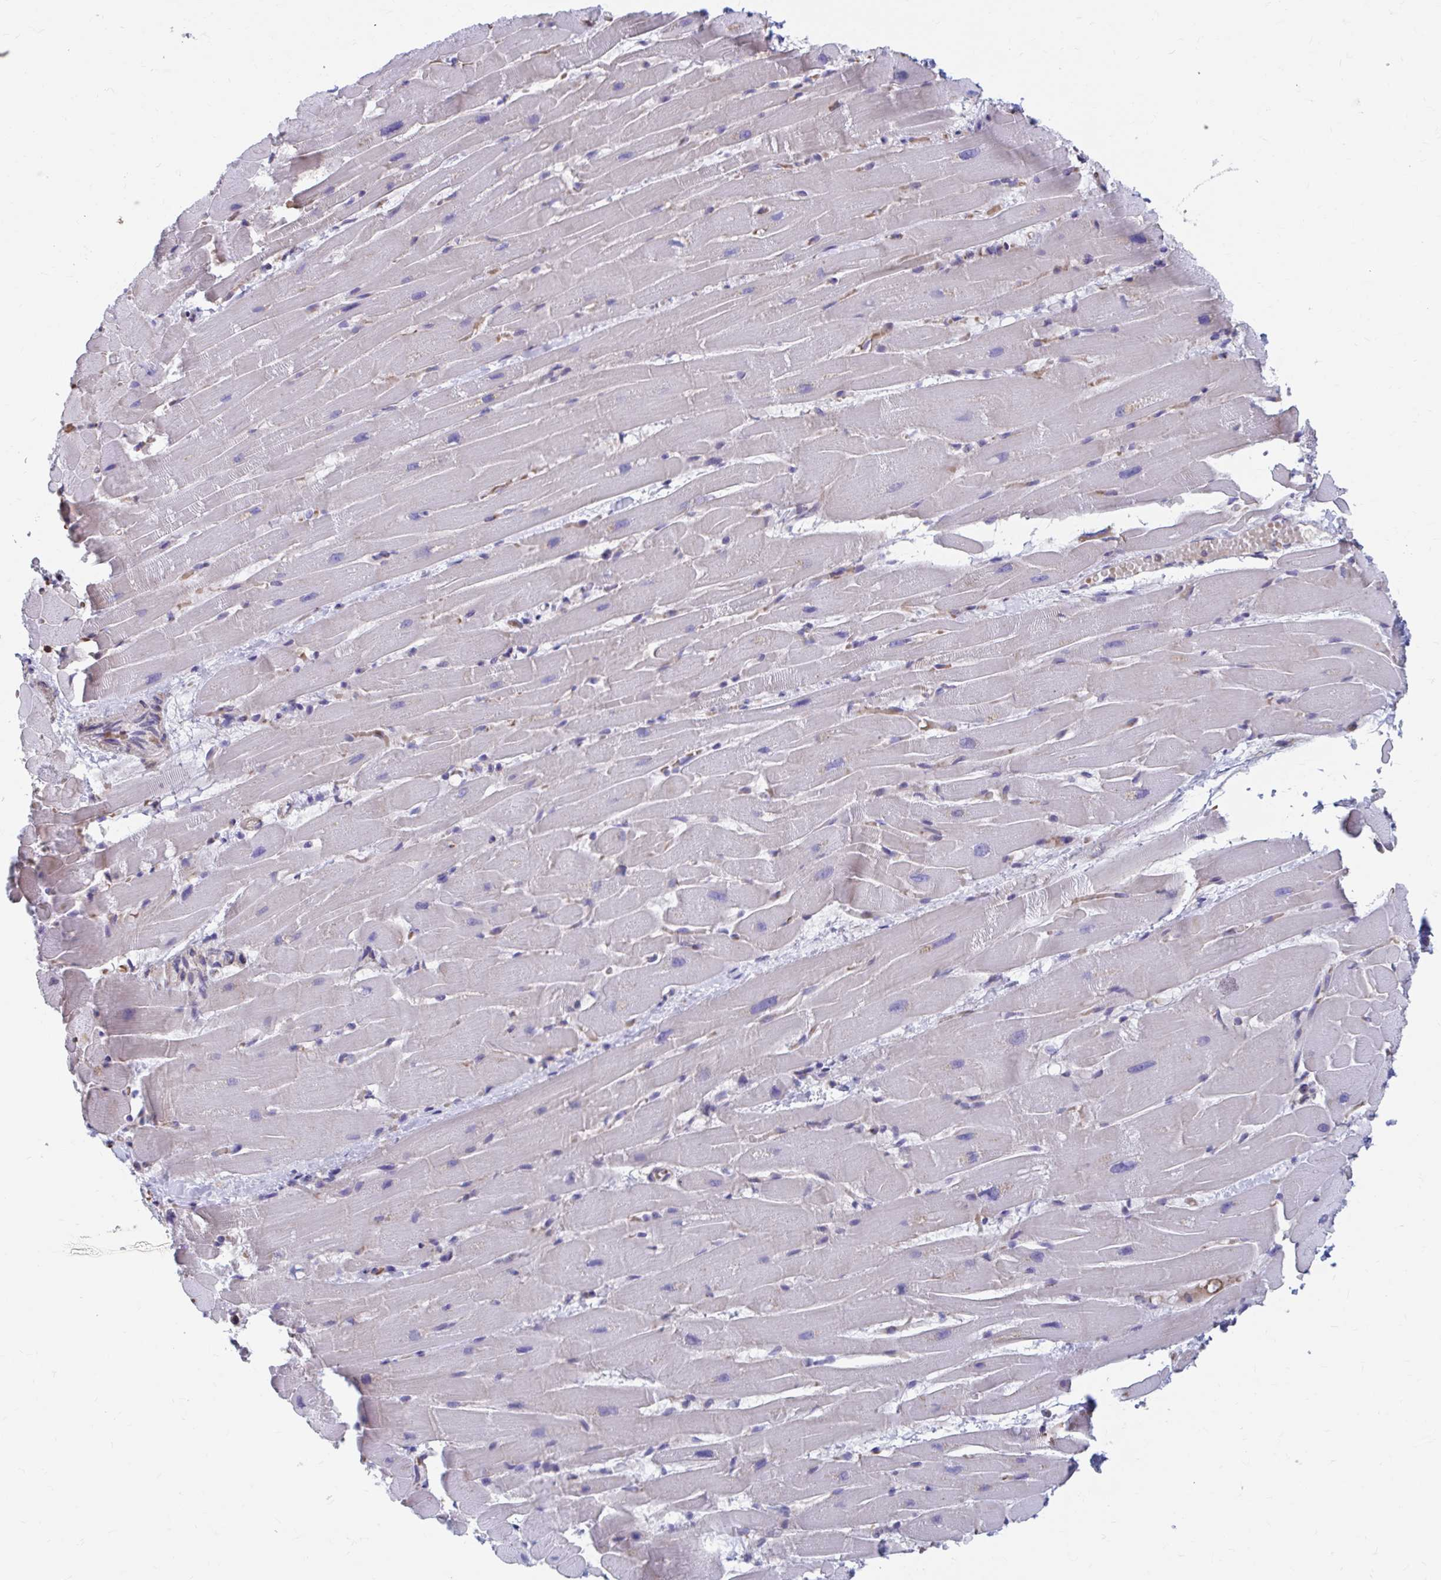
{"staining": {"intensity": "negative", "quantity": "none", "location": "none"}, "tissue": "heart muscle", "cell_type": "Cardiomyocytes", "image_type": "normal", "snomed": [{"axis": "morphology", "description": "Normal tissue, NOS"}, {"axis": "topography", "description": "Heart"}], "caption": "High power microscopy histopathology image of an immunohistochemistry photomicrograph of benign heart muscle, revealing no significant positivity in cardiomyocytes.", "gene": "FKBP2", "patient": {"sex": "male", "age": 37}}